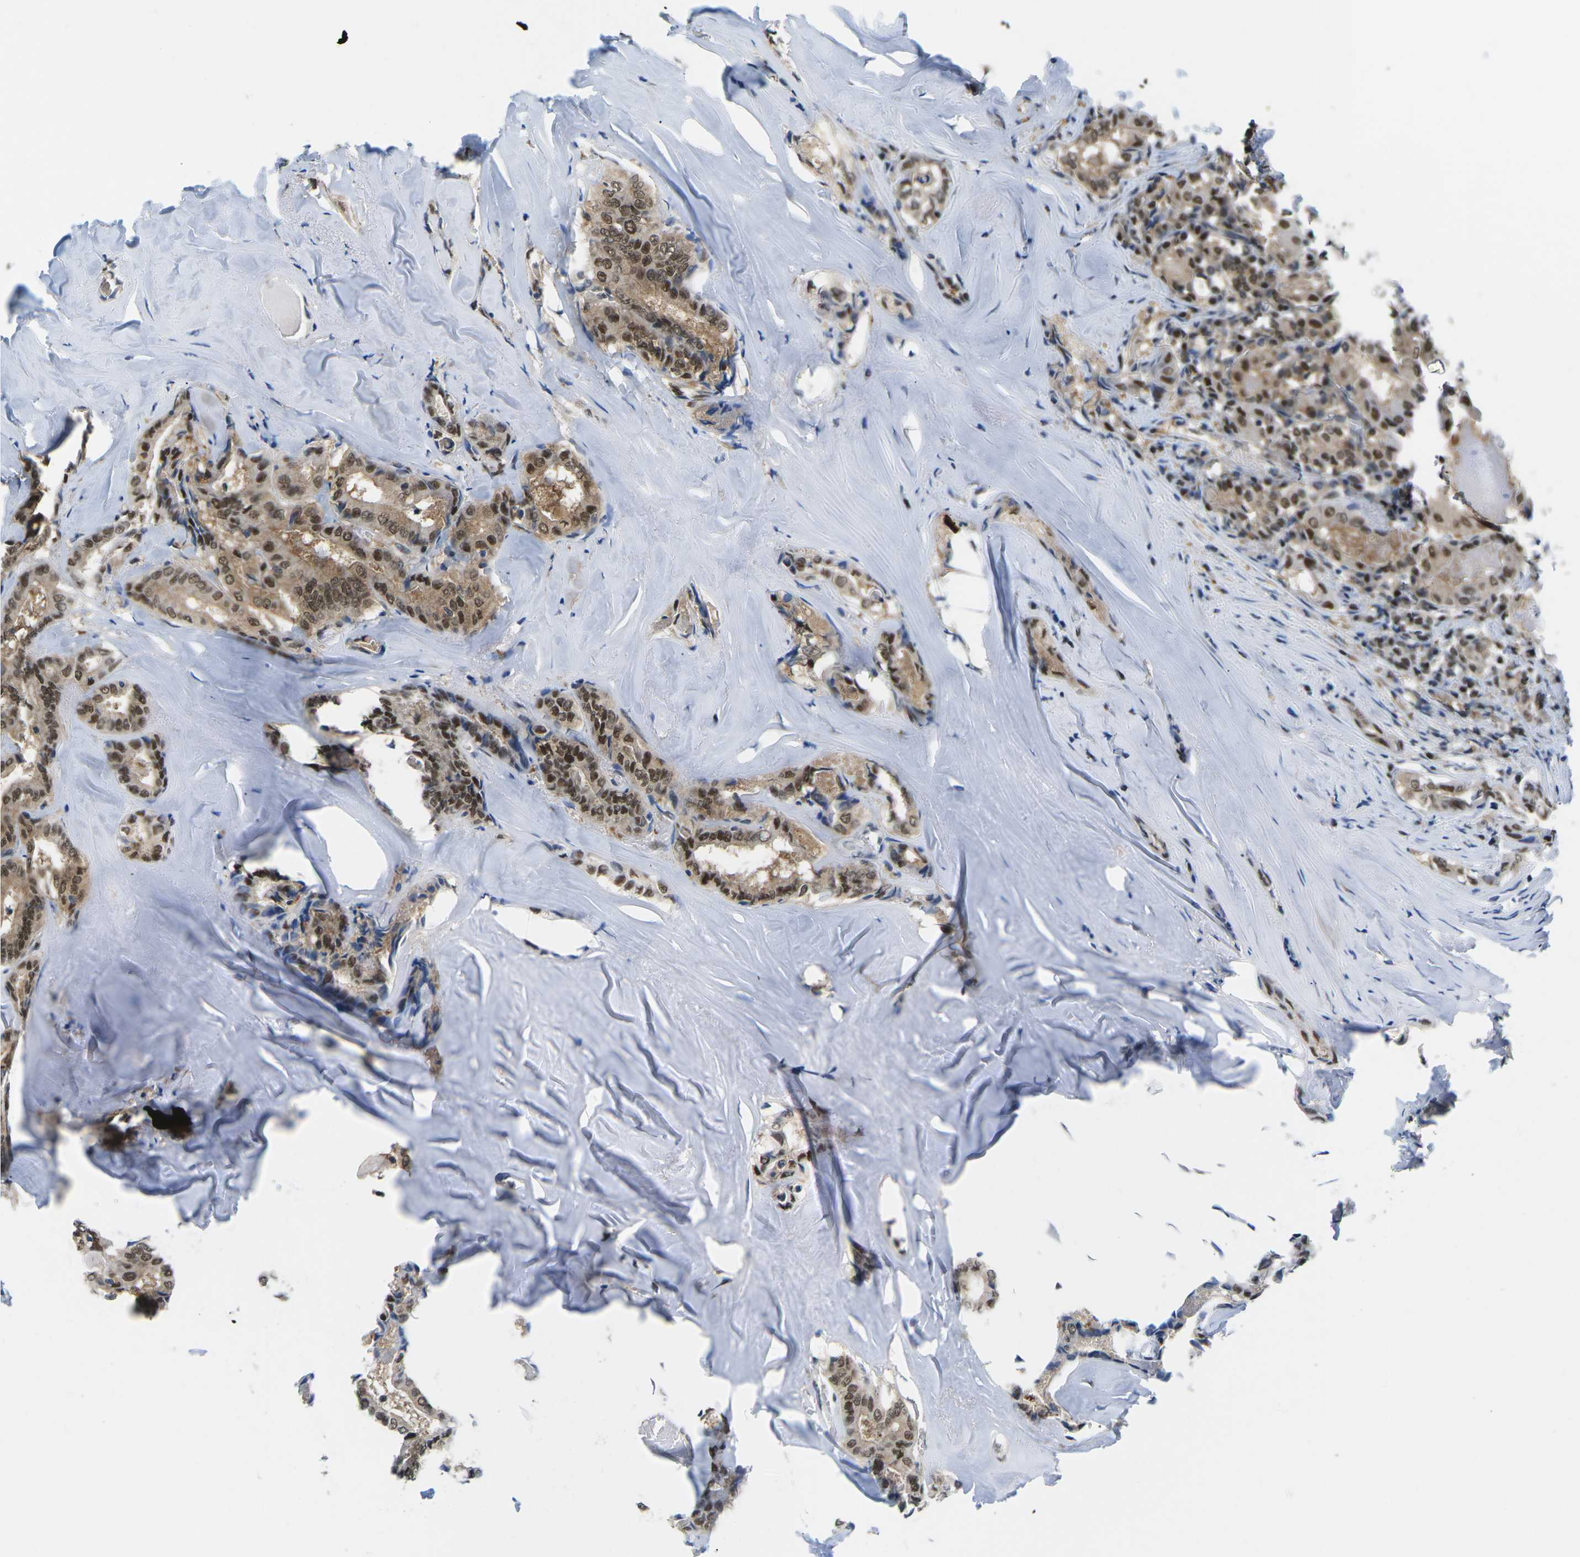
{"staining": {"intensity": "moderate", "quantity": ">75%", "location": "cytoplasmic/membranous,nuclear"}, "tissue": "thyroid cancer", "cell_type": "Tumor cells", "image_type": "cancer", "snomed": [{"axis": "morphology", "description": "Papillary adenocarcinoma, NOS"}, {"axis": "topography", "description": "Thyroid gland"}], "caption": "The immunohistochemical stain labels moderate cytoplasmic/membranous and nuclear expression in tumor cells of thyroid cancer tissue.", "gene": "UBA7", "patient": {"sex": "female", "age": 42}}